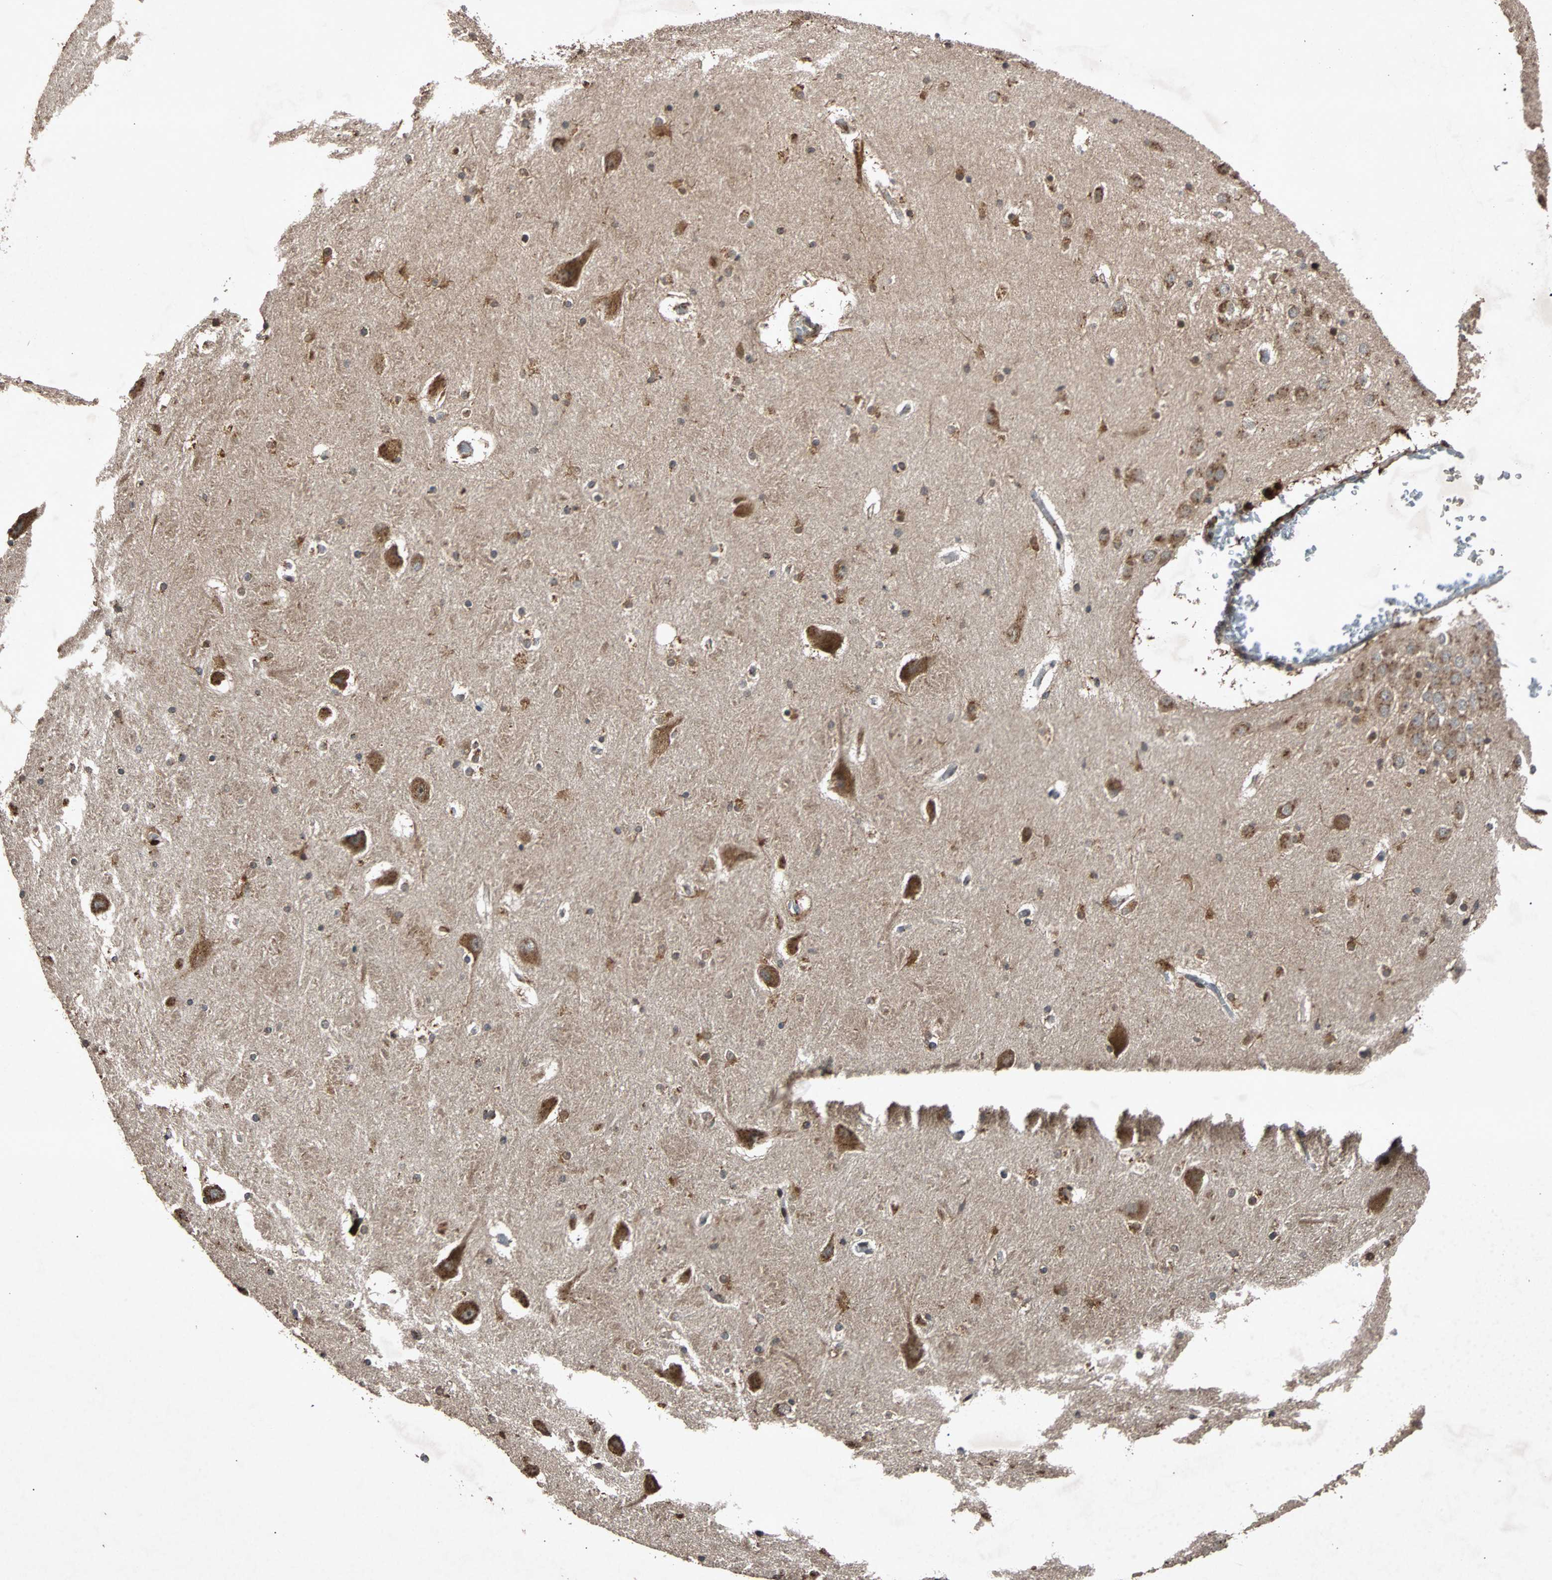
{"staining": {"intensity": "moderate", "quantity": "25%-75%", "location": "cytoplasmic/membranous,nuclear"}, "tissue": "hippocampus", "cell_type": "Glial cells", "image_type": "normal", "snomed": [{"axis": "morphology", "description": "Normal tissue, NOS"}, {"axis": "topography", "description": "Hippocampus"}], "caption": "Glial cells display medium levels of moderate cytoplasmic/membranous,nuclear expression in approximately 25%-75% of cells in normal human hippocampus. Immunohistochemistry (ihc) stains the protein in brown and the nuclei are stained blue.", "gene": "USP31", "patient": {"sex": "male", "age": 45}}